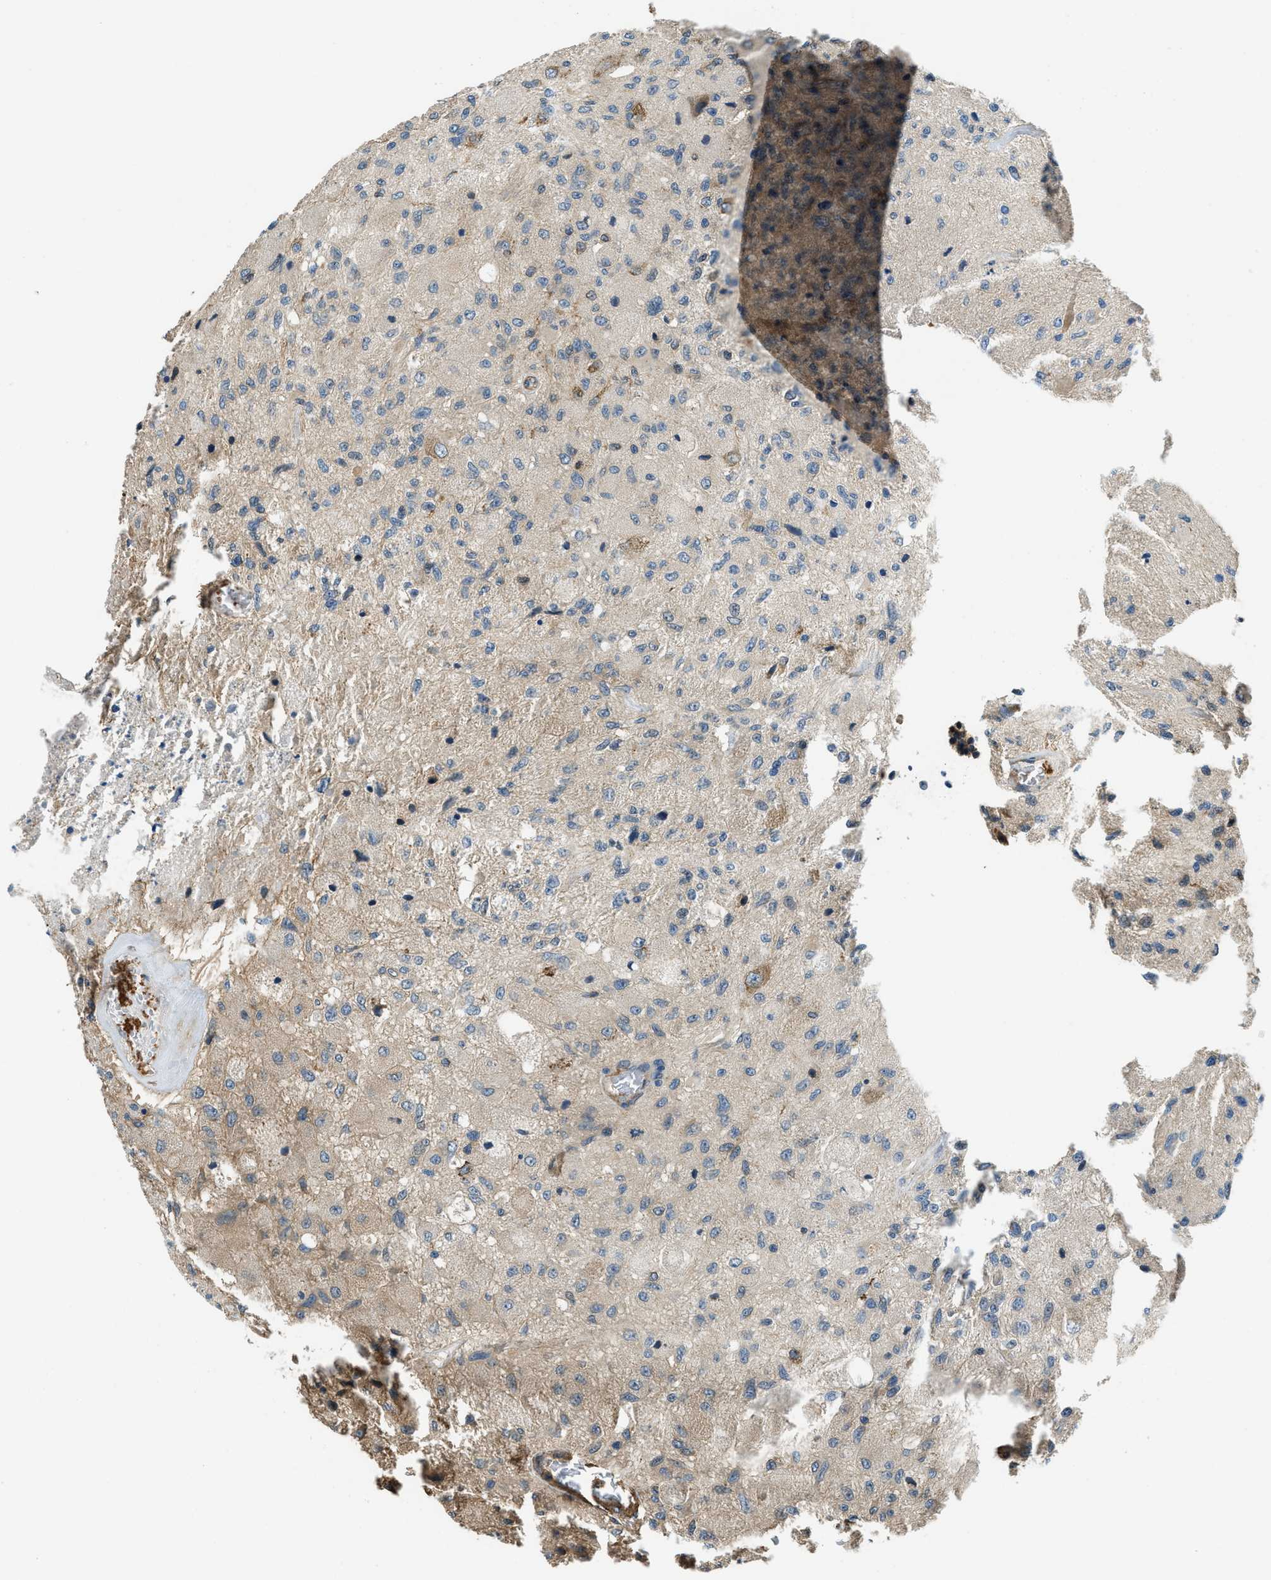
{"staining": {"intensity": "weak", "quantity": "<25%", "location": "cytoplasmic/membranous"}, "tissue": "glioma", "cell_type": "Tumor cells", "image_type": "cancer", "snomed": [{"axis": "morphology", "description": "Normal tissue, NOS"}, {"axis": "morphology", "description": "Glioma, malignant, High grade"}, {"axis": "topography", "description": "Cerebral cortex"}], "caption": "IHC of human glioma exhibits no expression in tumor cells.", "gene": "CGN", "patient": {"sex": "male", "age": 77}}